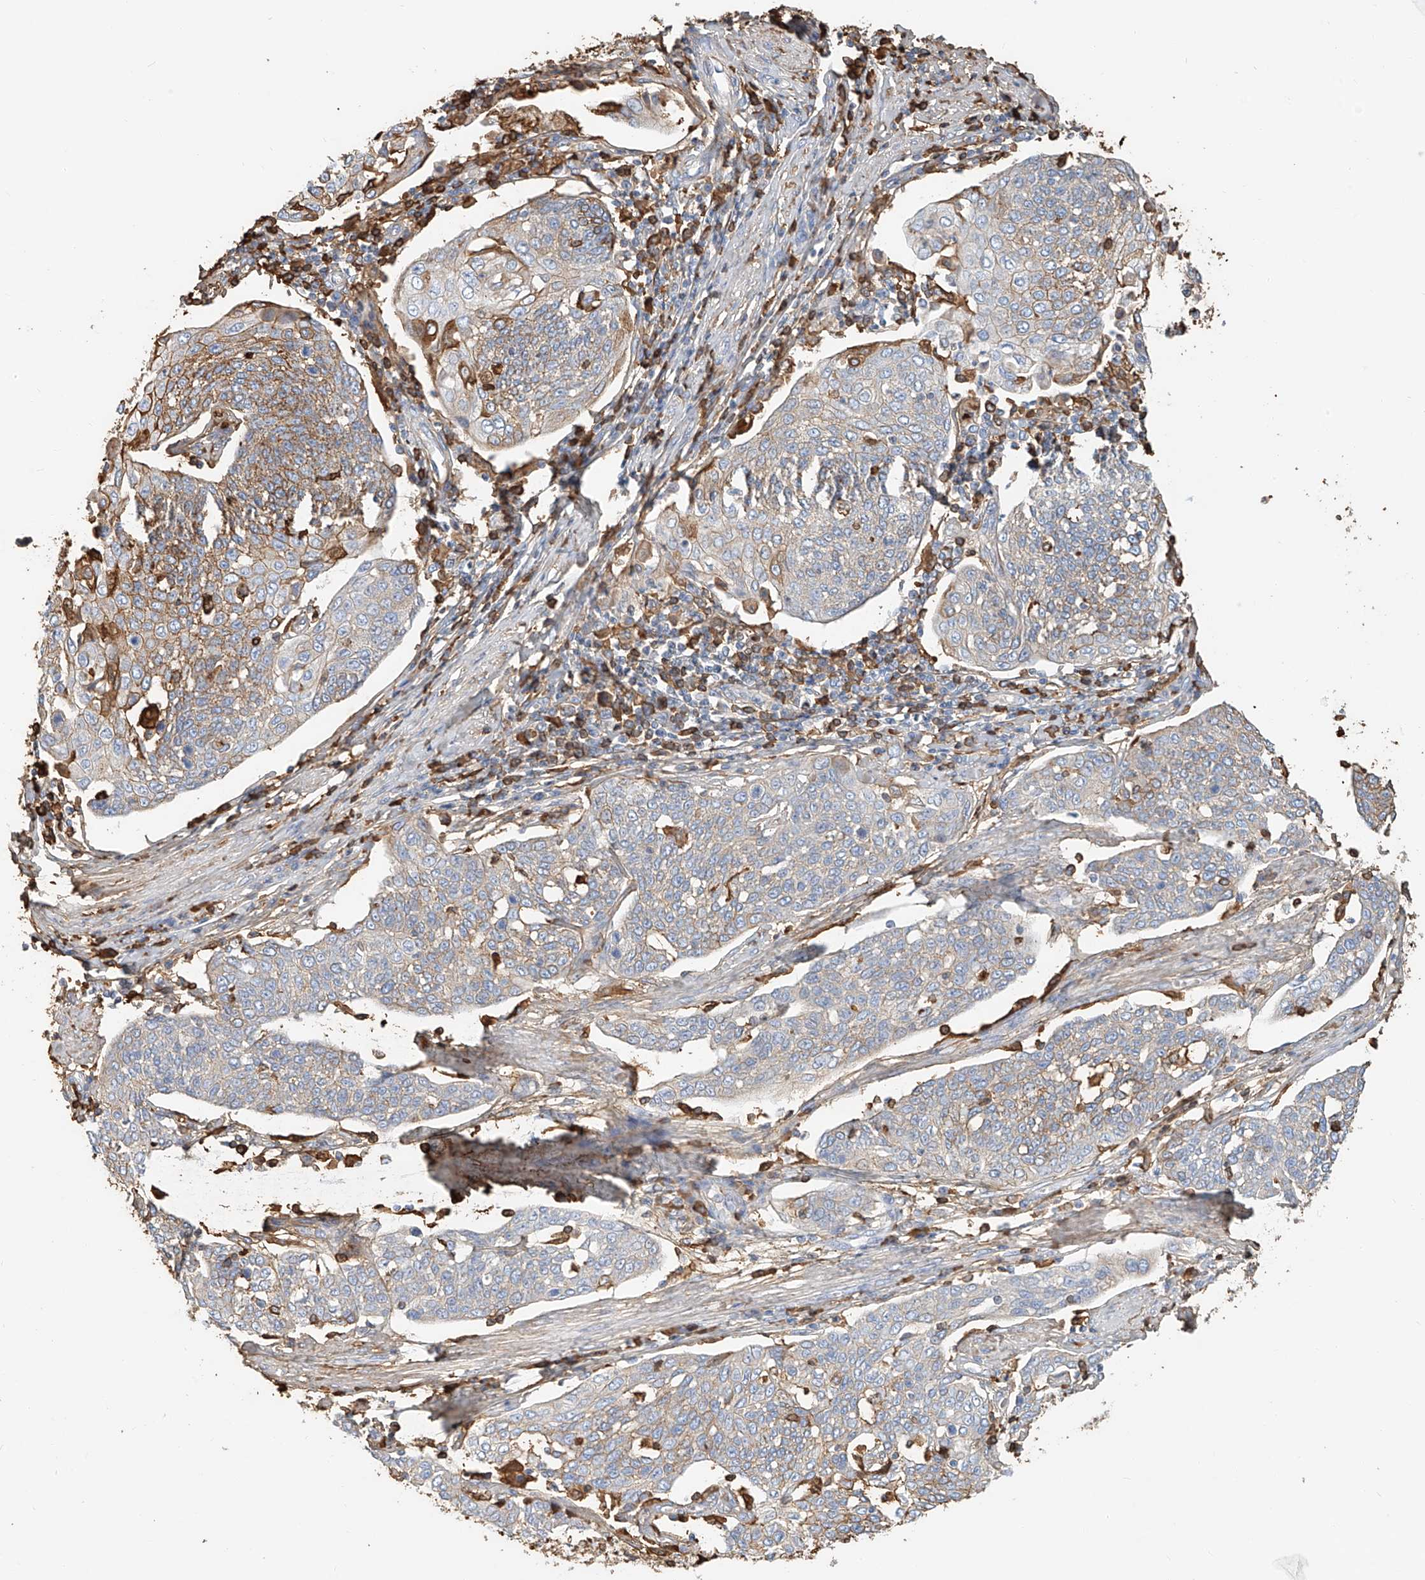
{"staining": {"intensity": "moderate", "quantity": "<25%", "location": "cytoplasmic/membranous"}, "tissue": "cervical cancer", "cell_type": "Tumor cells", "image_type": "cancer", "snomed": [{"axis": "morphology", "description": "Squamous cell carcinoma, NOS"}, {"axis": "topography", "description": "Cervix"}], "caption": "Human squamous cell carcinoma (cervical) stained with a brown dye shows moderate cytoplasmic/membranous positive expression in about <25% of tumor cells.", "gene": "ZFP30", "patient": {"sex": "female", "age": 34}}